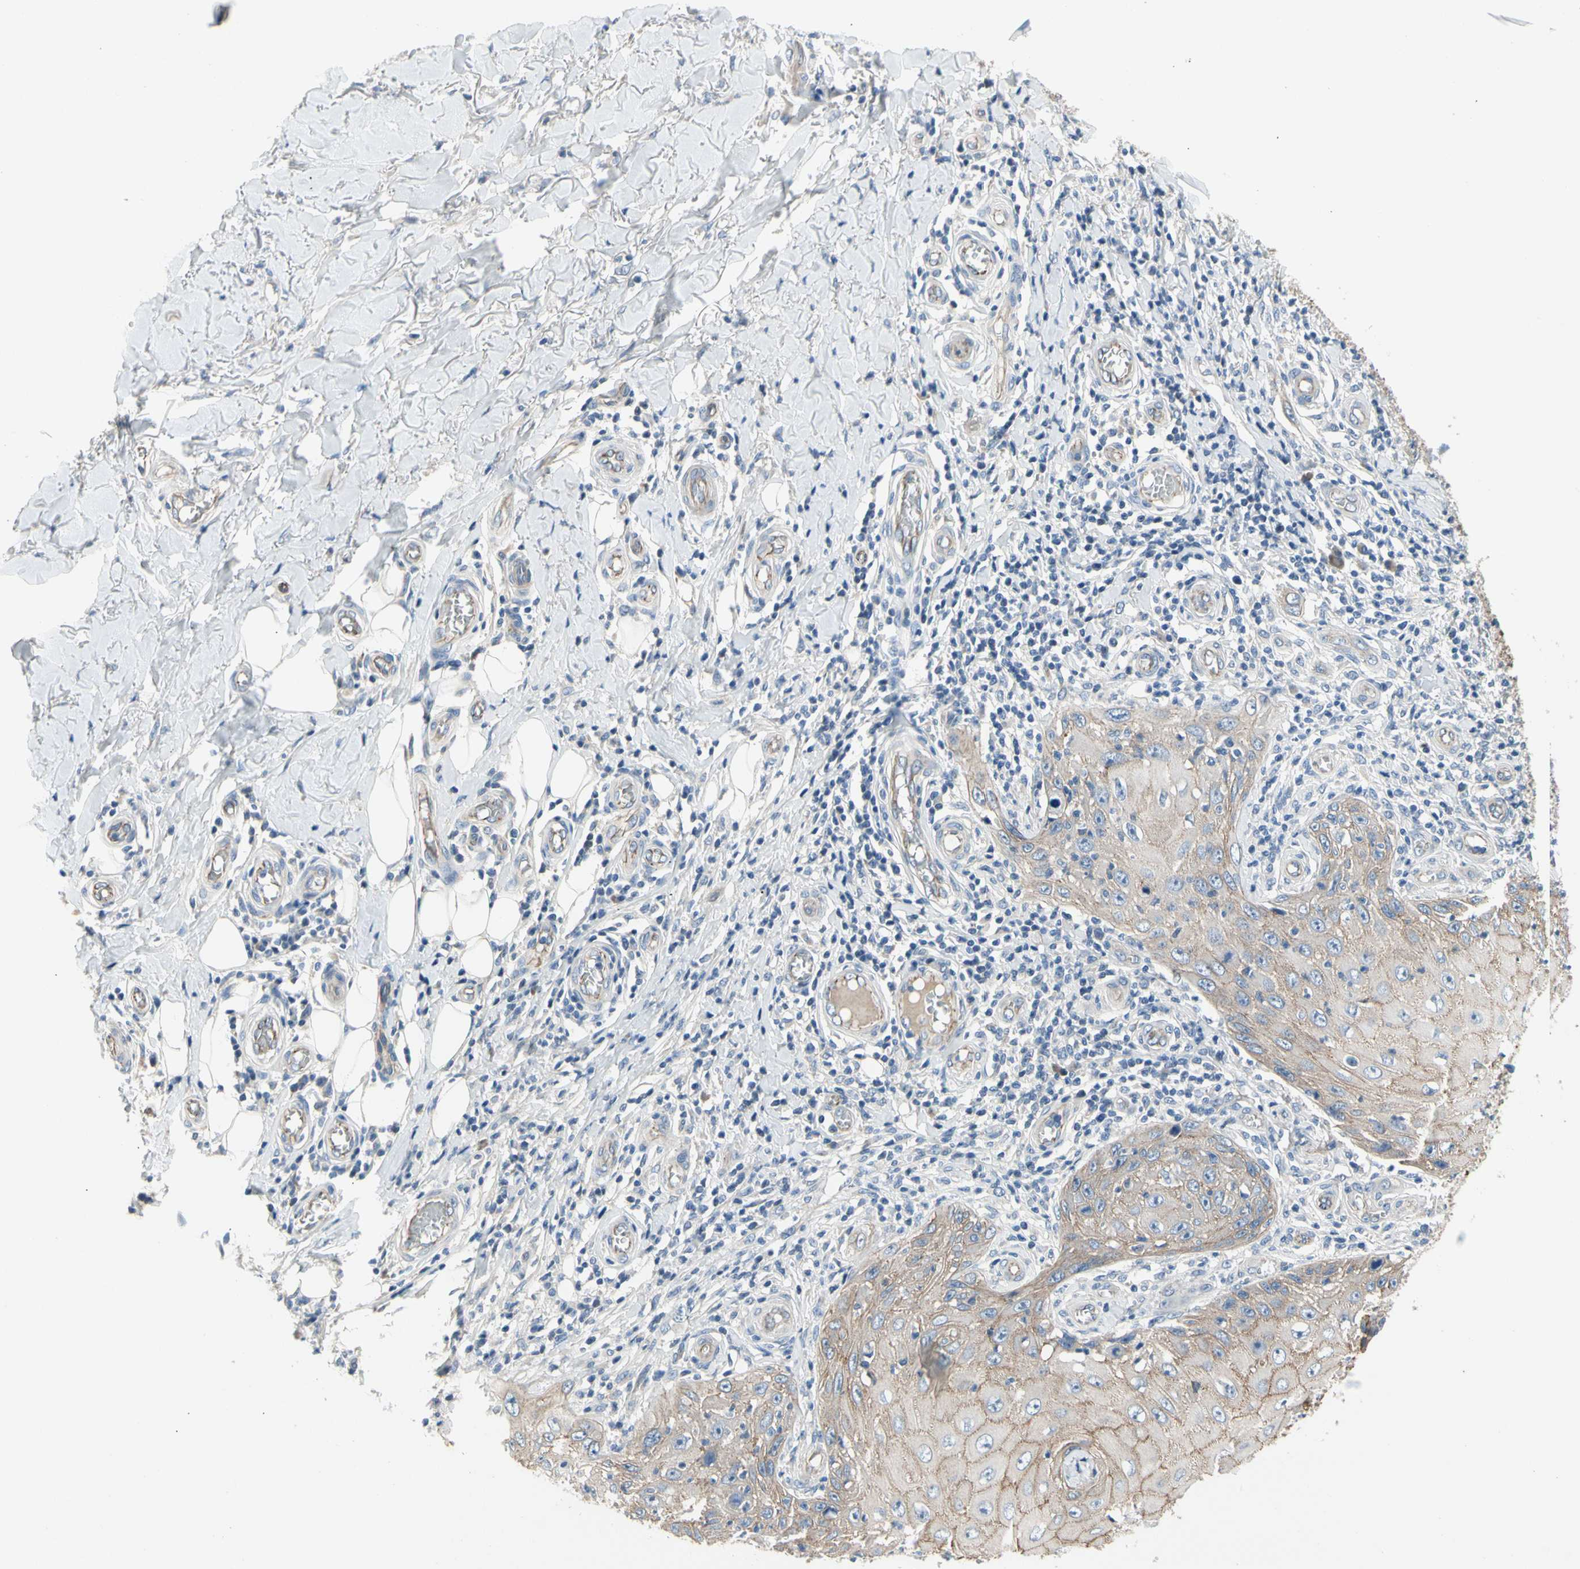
{"staining": {"intensity": "negative", "quantity": "none", "location": "none"}, "tissue": "skin cancer", "cell_type": "Tumor cells", "image_type": "cancer", "snomed": [{"axis": "morphology", "description": "Squamous cell carcinoma, NOS"}, {"axis": "topography", "description": "Skin"}], "caption": "Skin cancer (squamous cell carcinoma) was stained to show a protein in brown. There is no significant positivity in tumor cells. The staining was performed using DAB (3,3'-diaminobenzidine) to visualize the protein expression in brown, while the nuclei were stained in blue with hematoxylin (Magnification: 20x).", "gene": "LGR6", "patient": {"sex": "female", "age": 73}}